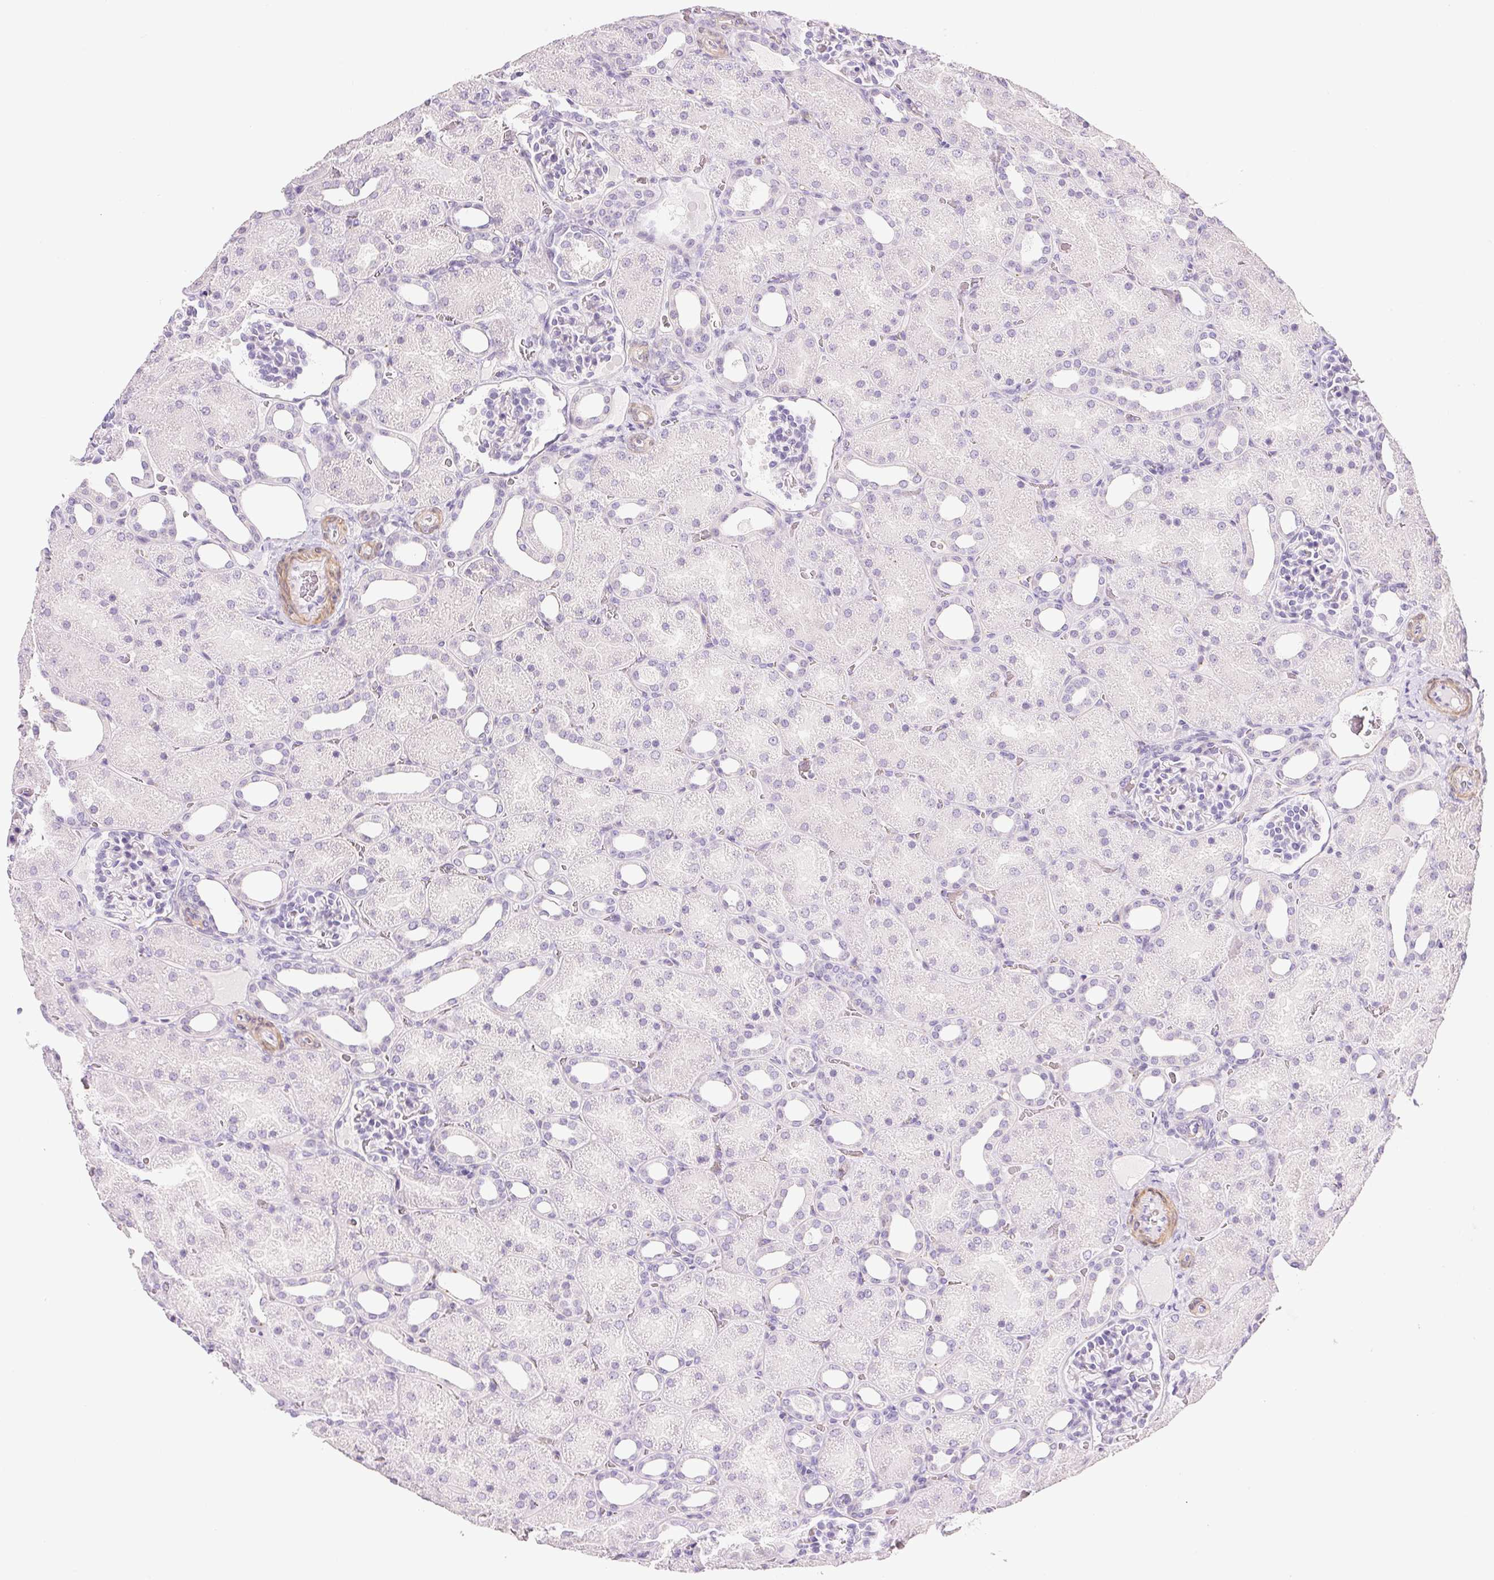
{"staining": {"intensity": "negative", "quantity": "none", "location": "none"}, "tissue": "kidney", "cell_type": "Cells in glomeruli", "image_type": "normal", "snomed": [{"axis": "morphology", "description": "Normal tissue, NOS"}, {"axis": "topography", "description": "Kidney"}], "caption": "DAB immunohistochemical staining of benign kidney shows no significant positivity in cells in glomeruli. (DAB (3,3'-diaminobenzidine) immunohistochemistry (IHC) with hematoxylin counter stain).", "gene": "KCNE2", "patient": {"sex": "male", "age": 2}}